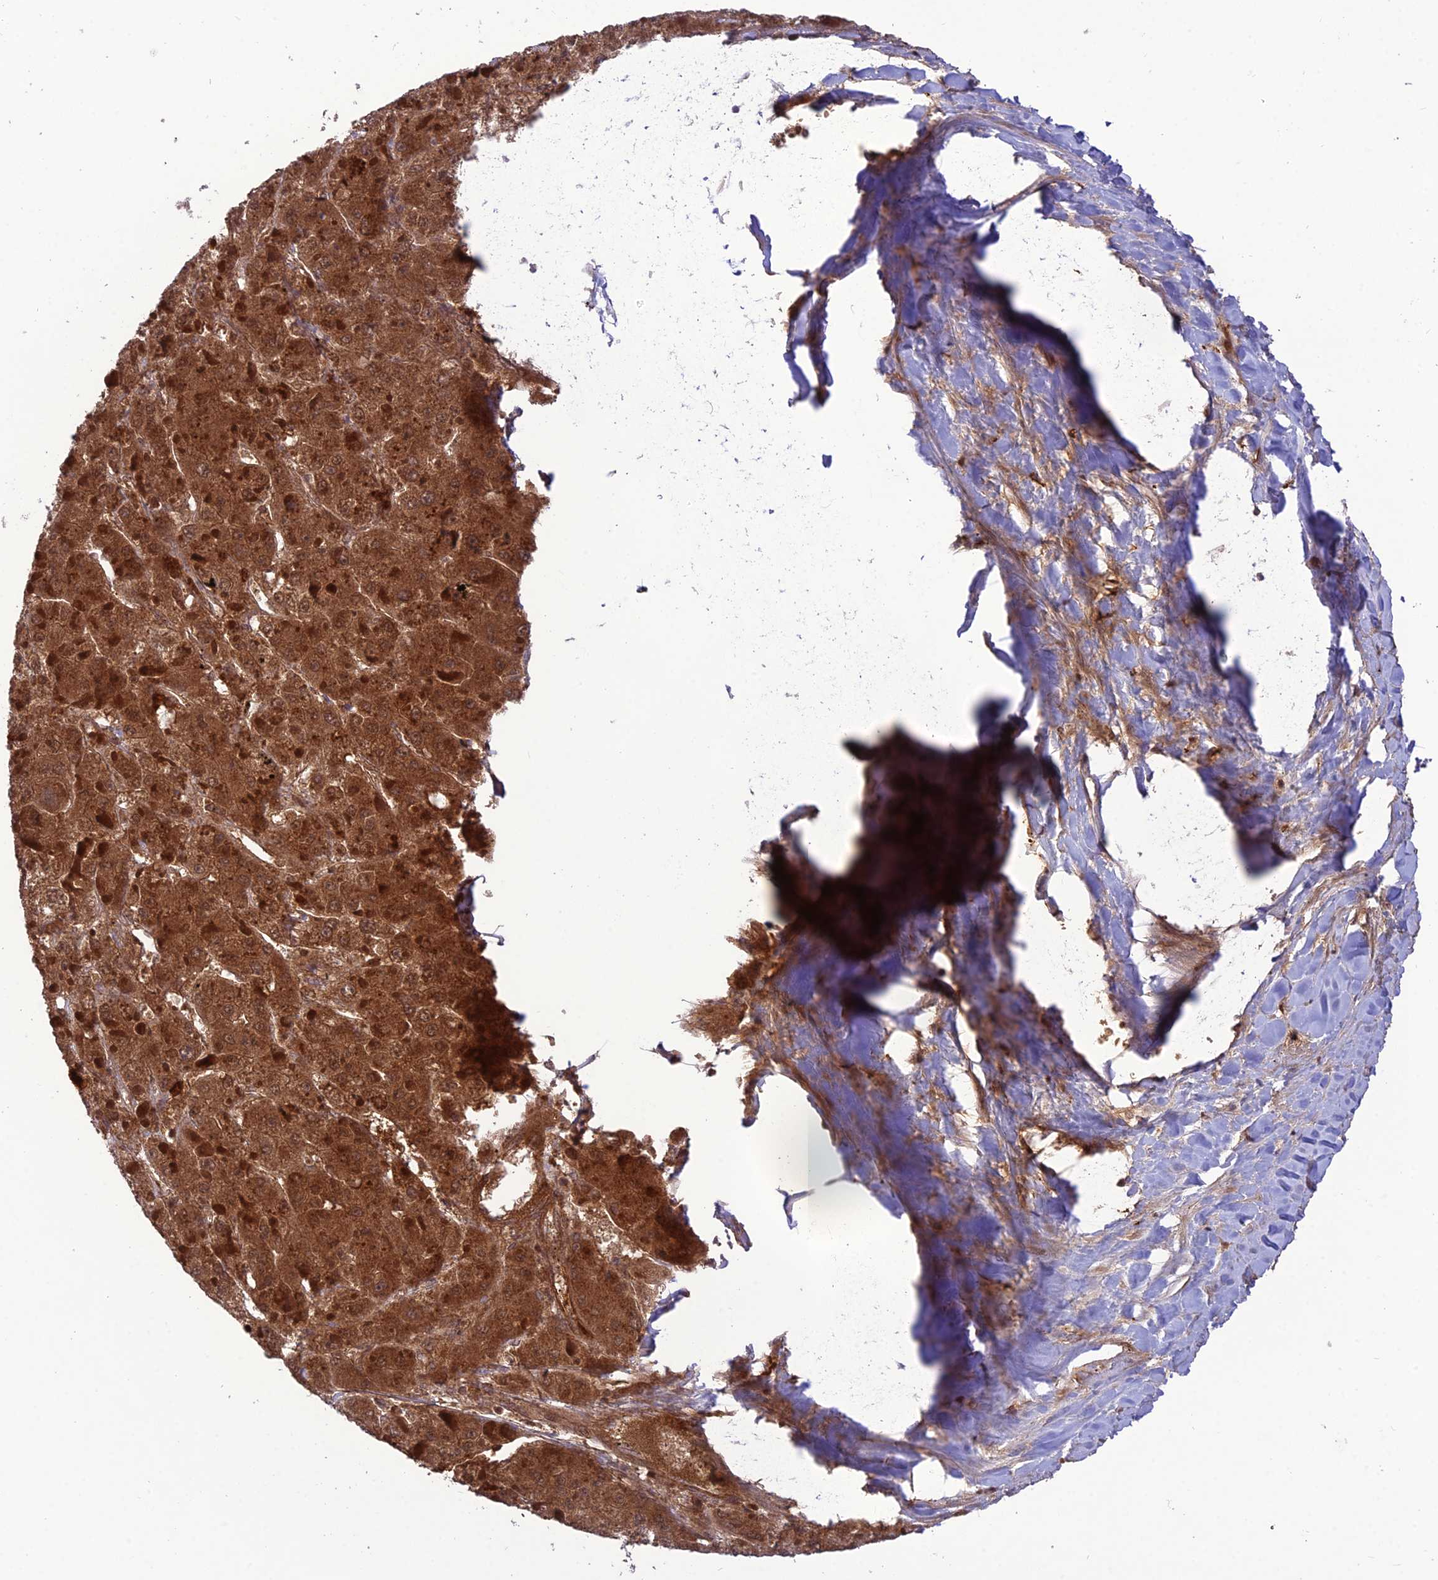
{"staining": {"intensity": "strong", "quantity": ">75%", "location": "cytoplasmic/membranous,nuclear"}, "tissue": "liver cancer", "cell_type": "Tumor cells", "image_type": "cancer", "snomed": [{"axis": "morphology", "description": "Carcinoma, Hepatocellular, NOS"}, {"axis": "topography", "description": "Liver"}], "caption": "Immunohistochemistry (IHC) staining of liver hepatocellular carcinoma, which displays high levels of strong cytoplasmic/membranous and nuclear positivity in about >75% of tumor cells indicating strong cytoplasmic/membranous and nuclear protein expression. The staining was performed using DAB (3,3'-diaminobenzidine) (brown) for protein detection and nuclei were counterstained in hematoxylin (blue).", "gene": "NDUFC1", "patient": {"sex": "female", "age": 73}}